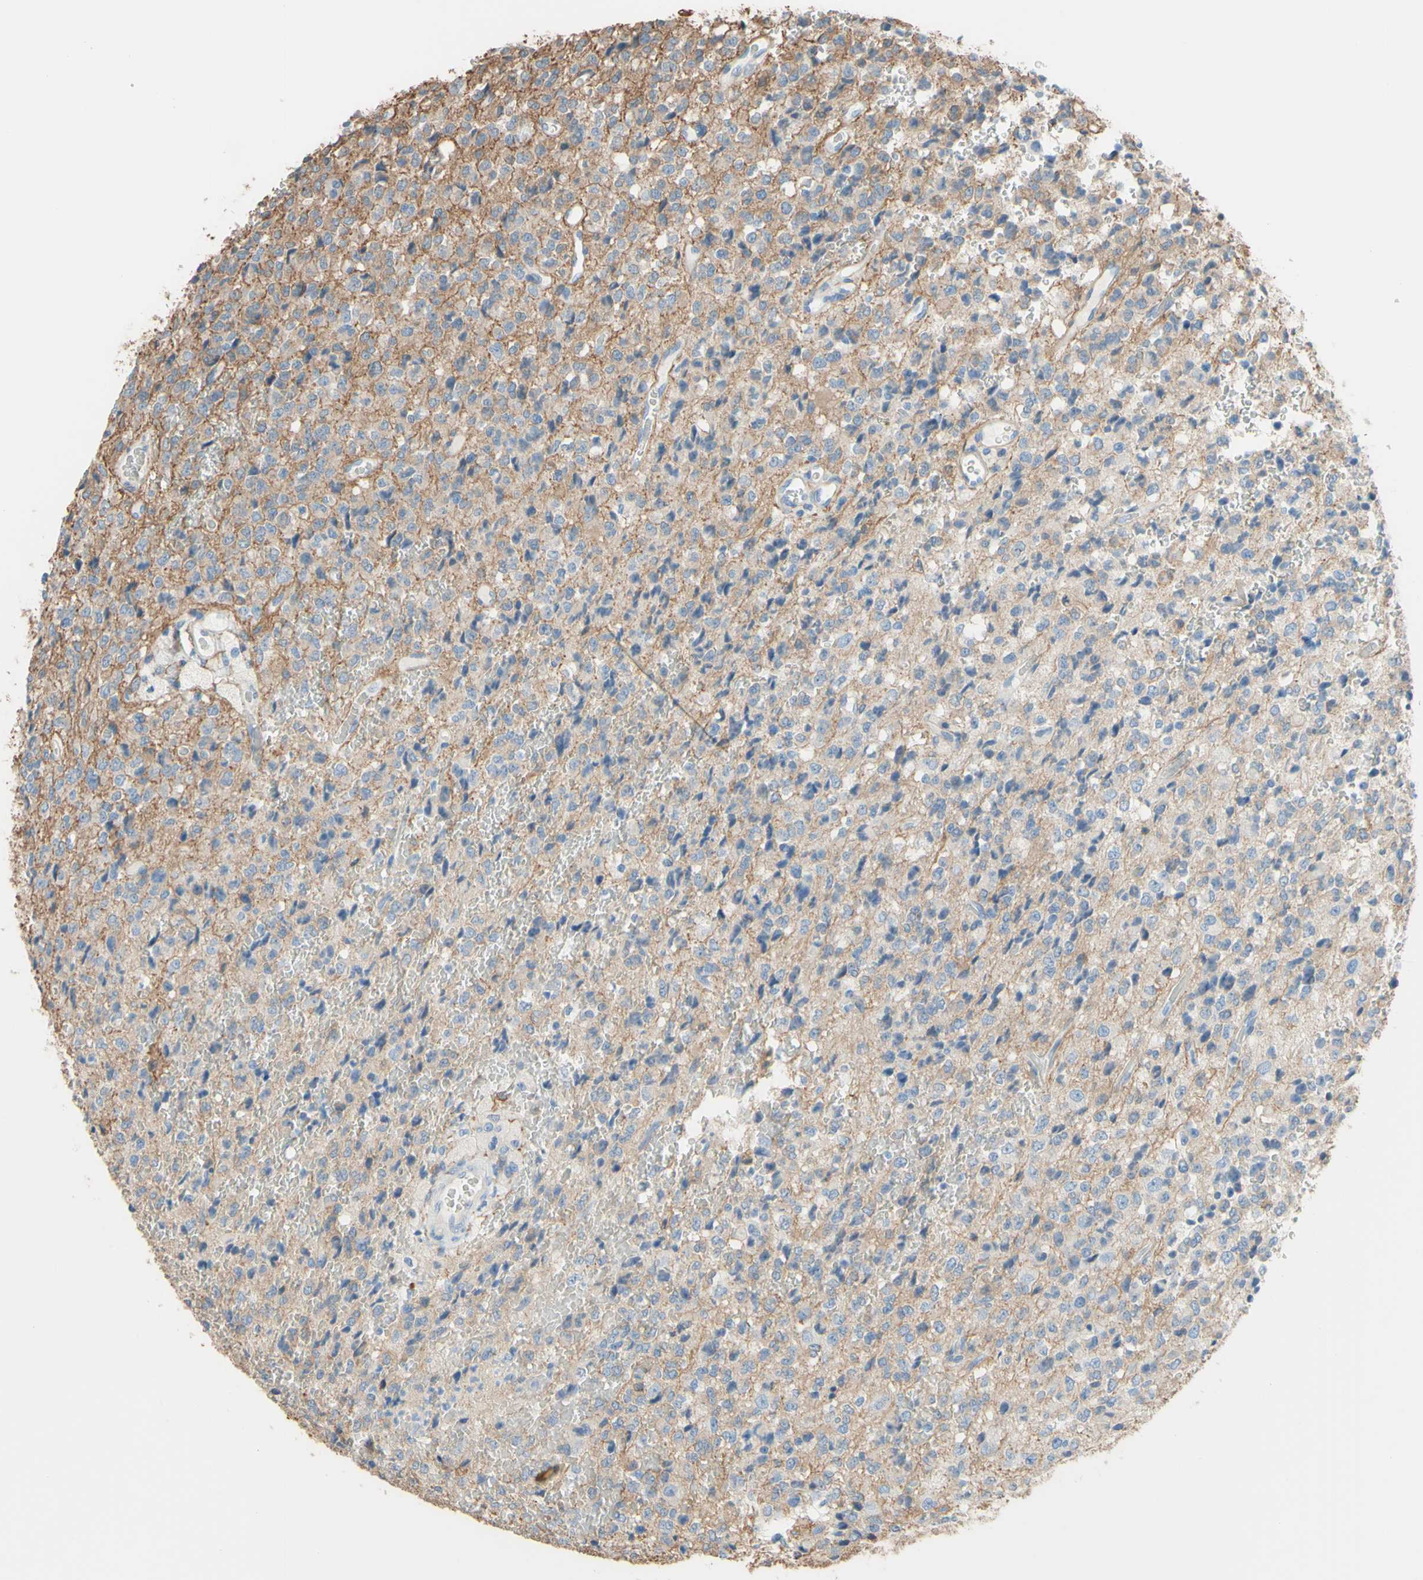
{"staining": {"intensity": "negative", "quantity": "none", "location": "none"}, "tissue": "glioma", "cell_type": "Tumor cells", "image_type": "cancer", "snomed": [{"axis": "morphology", "description": "Glioma, malignant, High grade"}, {"axis": "topography", "description": "pancreas cauda"}], "caption": "Tumor cells are negative for brown protein staining in glioma.", "gene": "ADD1", "patient": {"sex": "male", "age": 60}}